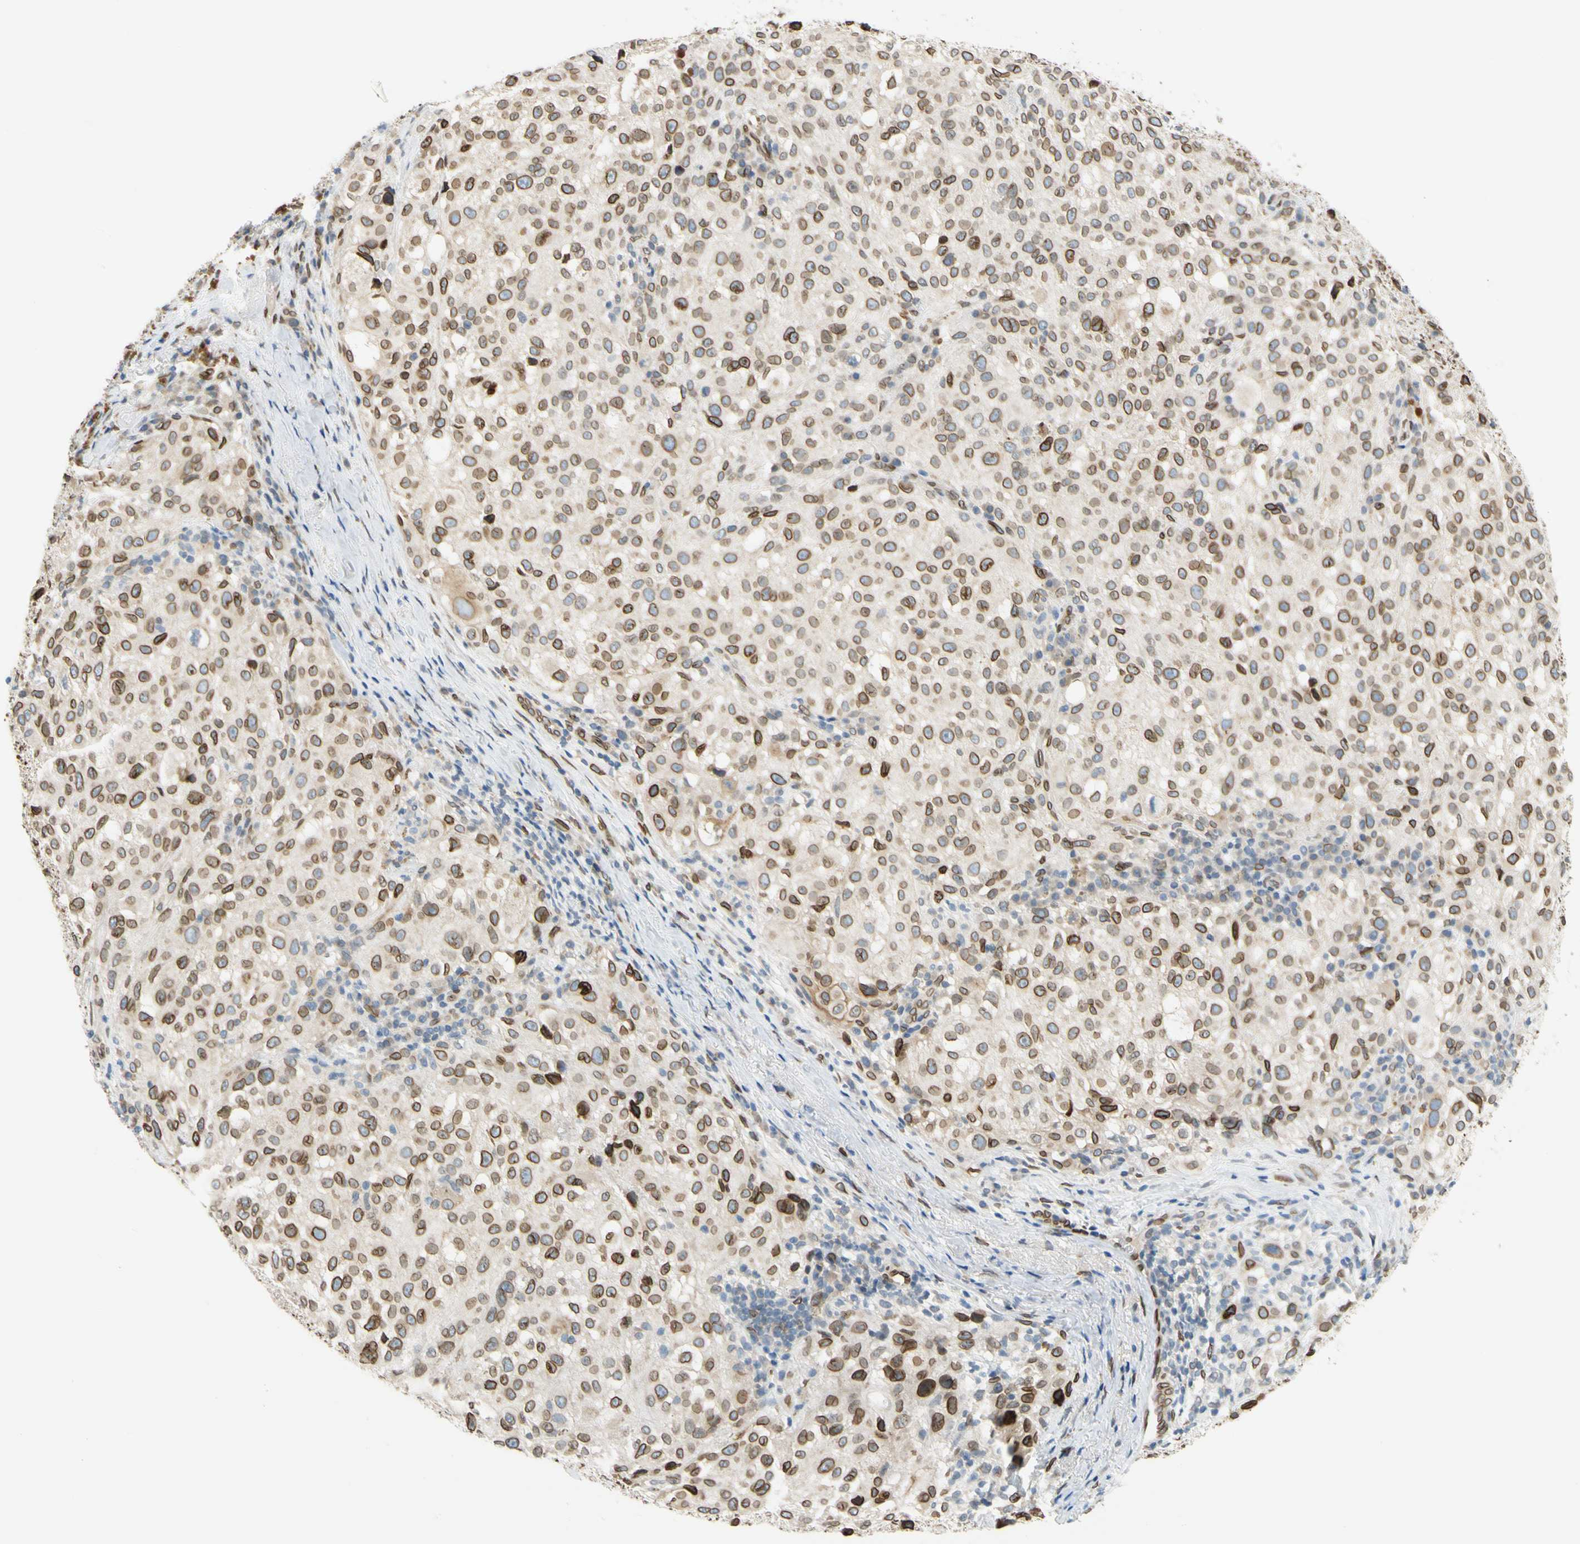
{"staining": {"intensity": "strong", "quantity": ">75%", "location": "cytoplasmic/membranous,nuclear"}, "tissue": "melanoma", "cell_type": "Tumor cells", "image_type": "cancer", "snomed": [{"axis": "morphology", "description": "Necrosis, NOS"}, {"axis": "morphology", "description": "Malignant melanoma, NOS"}, {"axis": "topography", "description": "Skin"}], "caption": "Melanoma stained for a protein exhibits strong cytoplasmic/membranous and nuclear positivity in tumor cells. Ihc stains the protein in brown and the nuclei are stained blue.", "gene": "SUN1", "patient": {"sex": "female", "age": 87}}